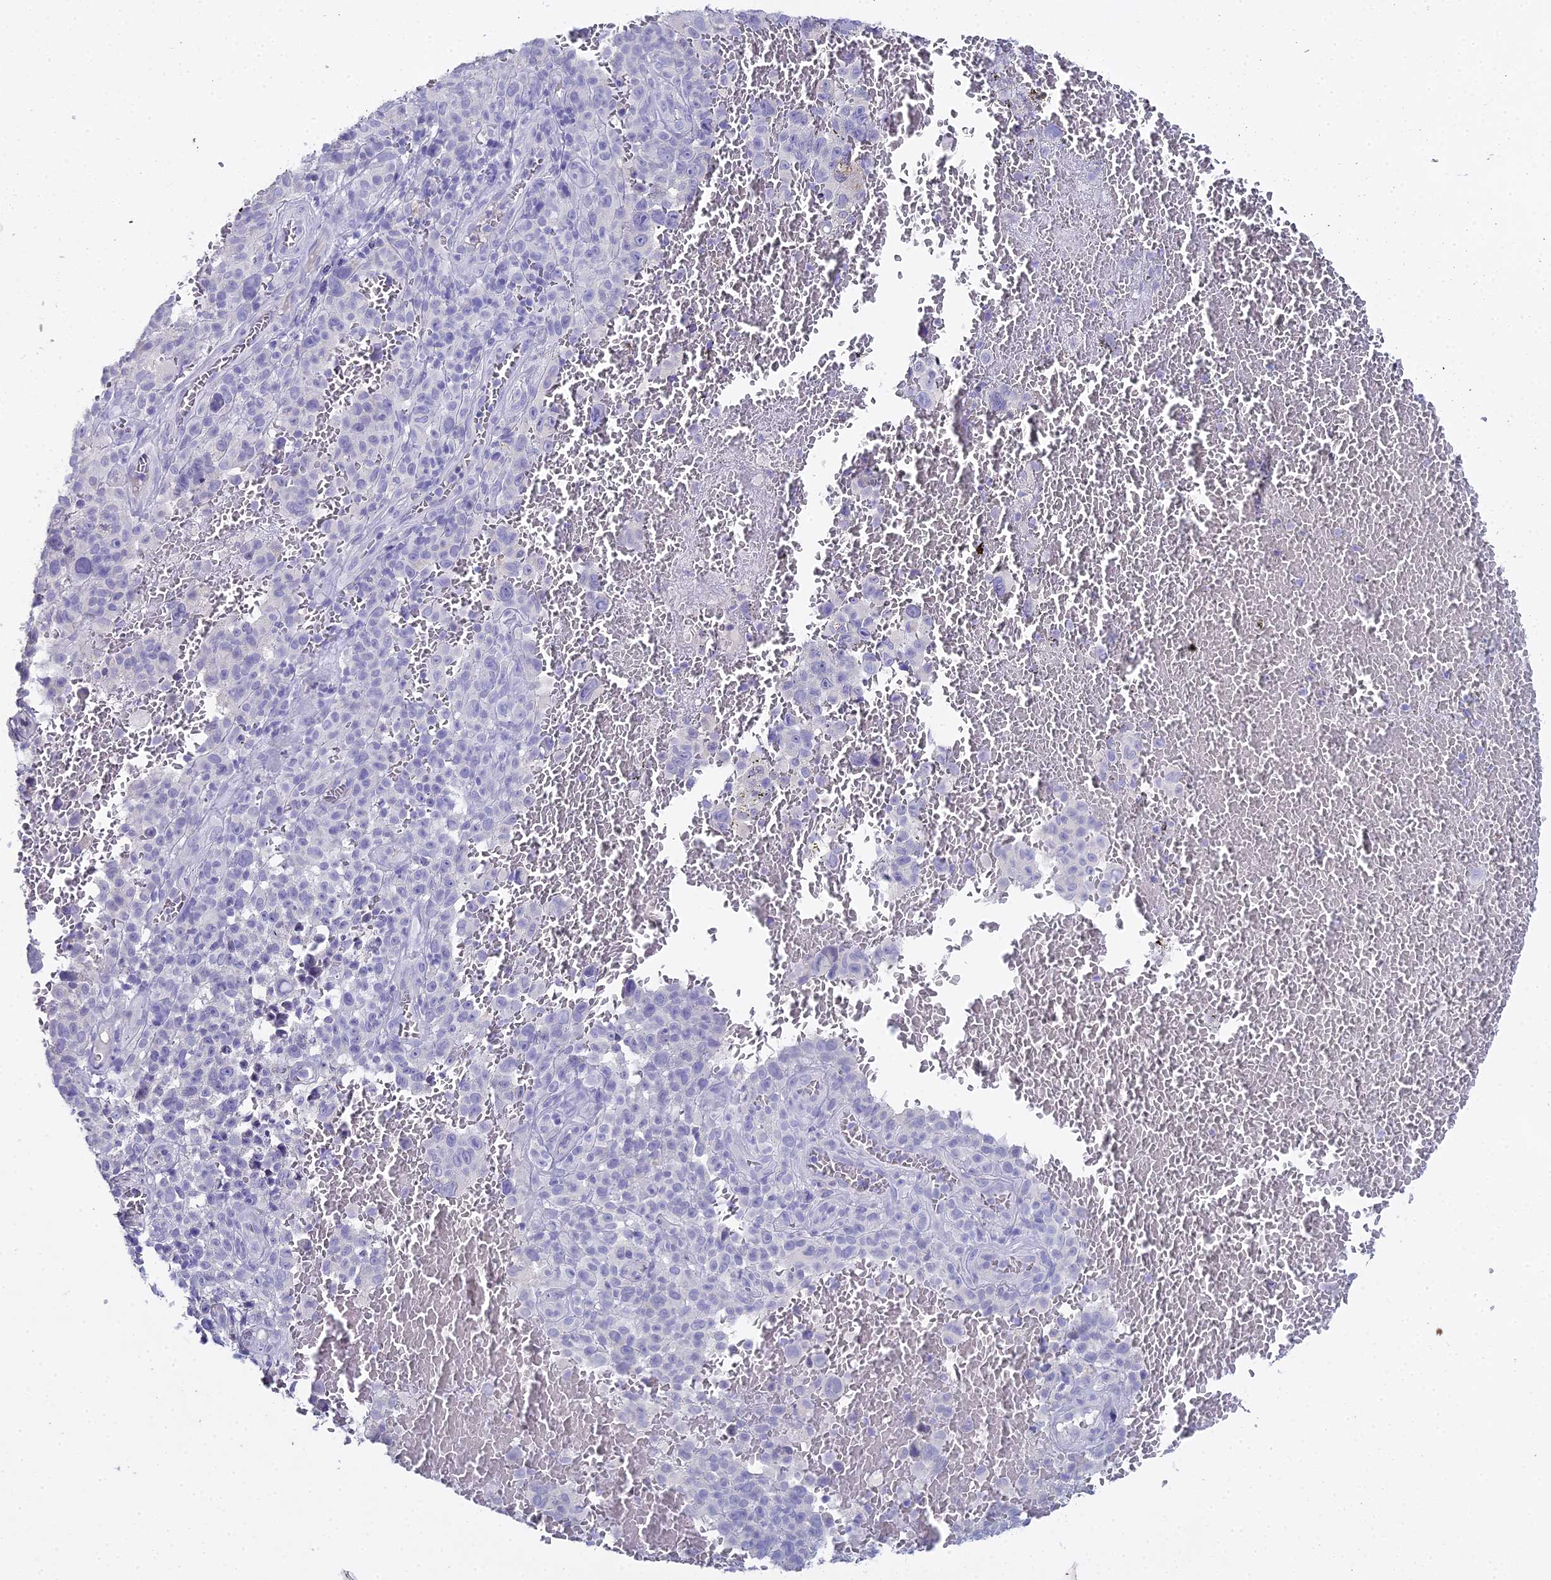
{"staining": {"intensity": "negative", "quantity": "none", "location": "none"}, "tissue": "melanoma", "cell_type": "Tumor cells", "image_type": "cancer", "snomed": [{"axis": "morphology", "description": "Malignant melanoma, NOS"}, {"axis": "topography", "description": "Skin"}], "caption": "This is a histopathology image of IHC staining of malignant melanoma, which shows no positivity in tumor cells. (Brightfield microscopy of DAB immunohistochemistry (IHC) at high magnification).", "gene": "S100A7", "patient": {"sex": "female", "age": 82}}